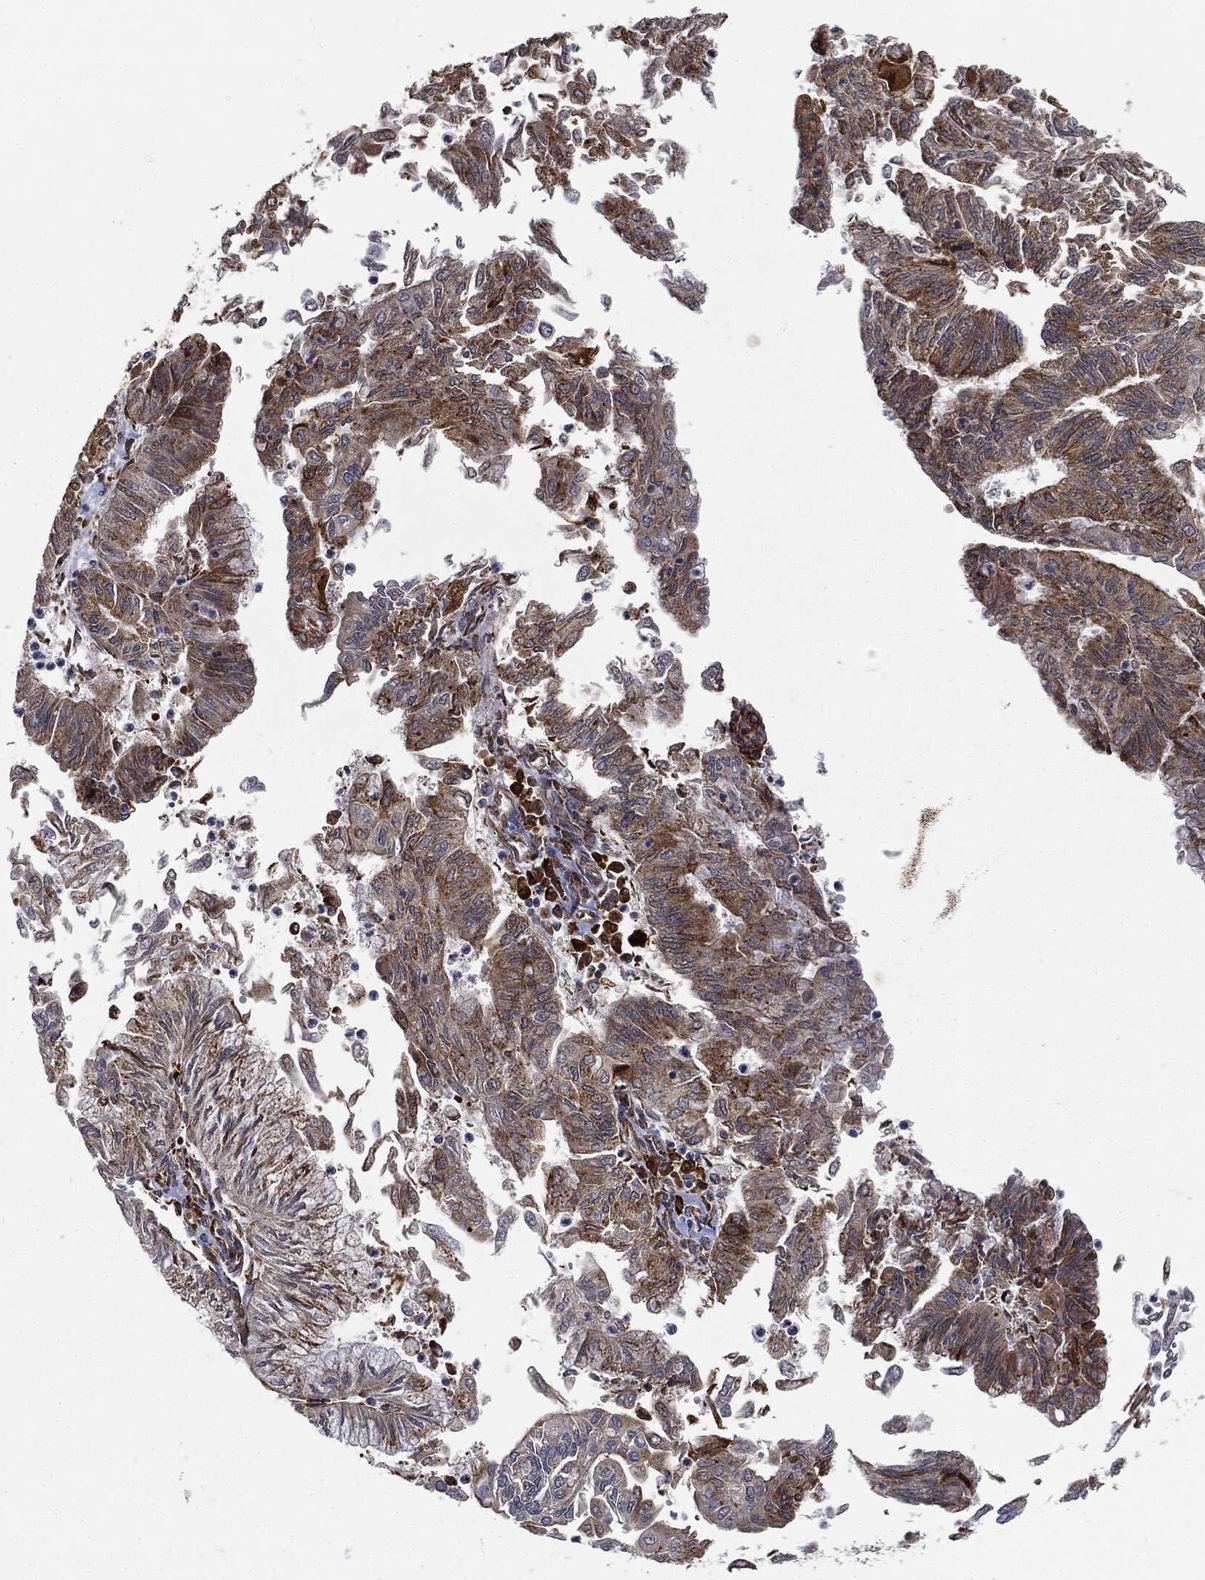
{"staining": {"intensity": "moderate", "quantity": "25%-75%", "location": "cytoplasmic/membranous"}, "tissue": "endometrial cancer", "cell_type": "Tumor cells", "image_type": "cancer", "snomed": [{"axis": "morphology", "description": "Adenocarcinoma, NOS"}, {"axis": "topography", "description": "Endometrium"}], "caption": "A histopathology image showing moderate cytoplasmic/membranous staining in about 25%-75% of tumor cells in endometrial adenocarcinoma, as visualized by brown immunohistochemical staining.", "gene": "CYLD", "patient": {"sex": "female", "age": 59}}